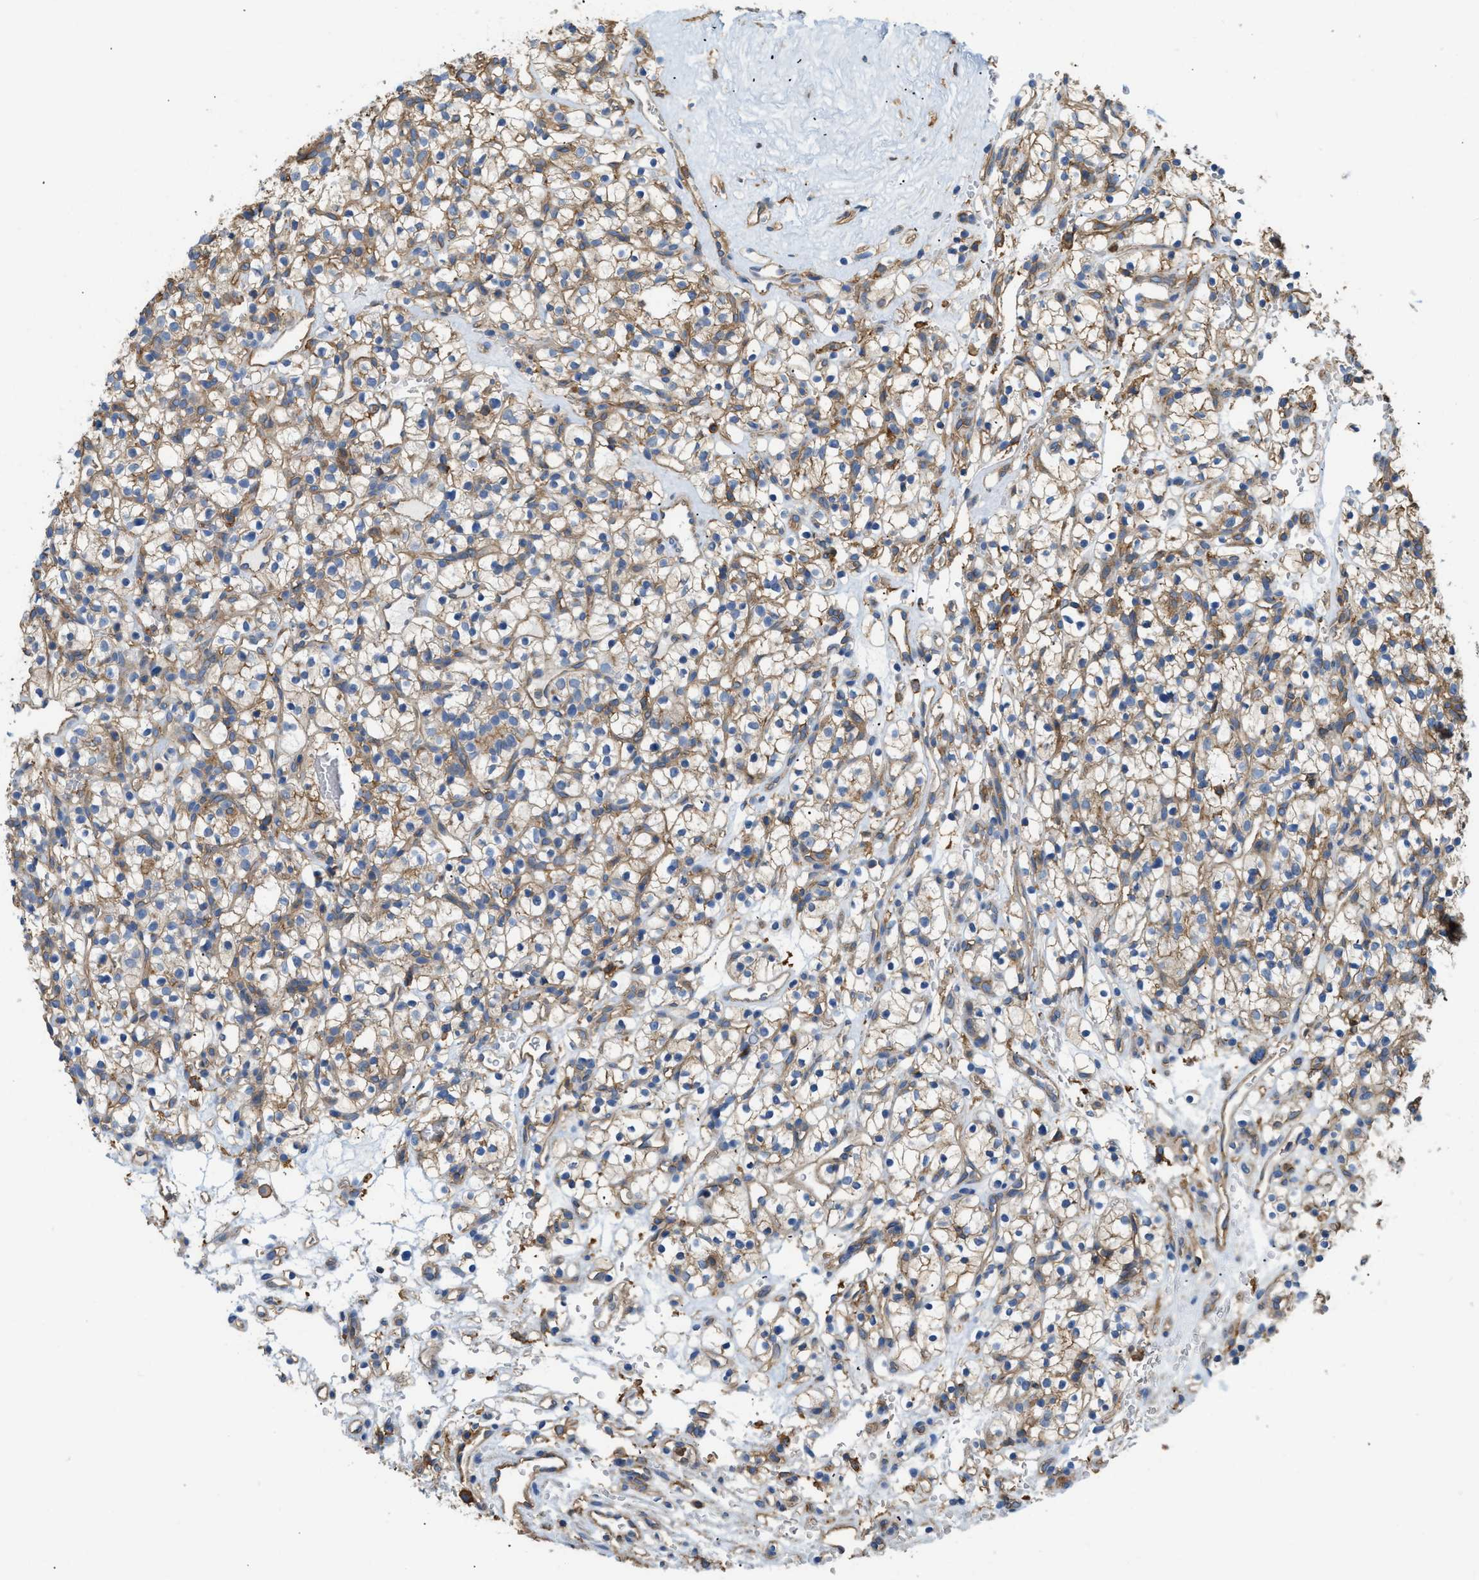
{"staining": {"intensity": "moderate", "quantity": "25%-75%", "location": "cytoplasmic/membranous"}, "tissue": "renal cancer", "cell_type": "Tumor cells", "image_type": "cancer", "snomed": [{"axis": "morphology", "description": "Adenocarcinoma, NOS"}, {"axis": "topography", "description": "Kidney"}], "caption": "Renal cancer stained with a brown dye displays moderate cytoplasmic/membranous positive staining in about 25%-75% of tumor cells.", "gene": "GNB4", "patient": {"sex": "female", "age": 57}}